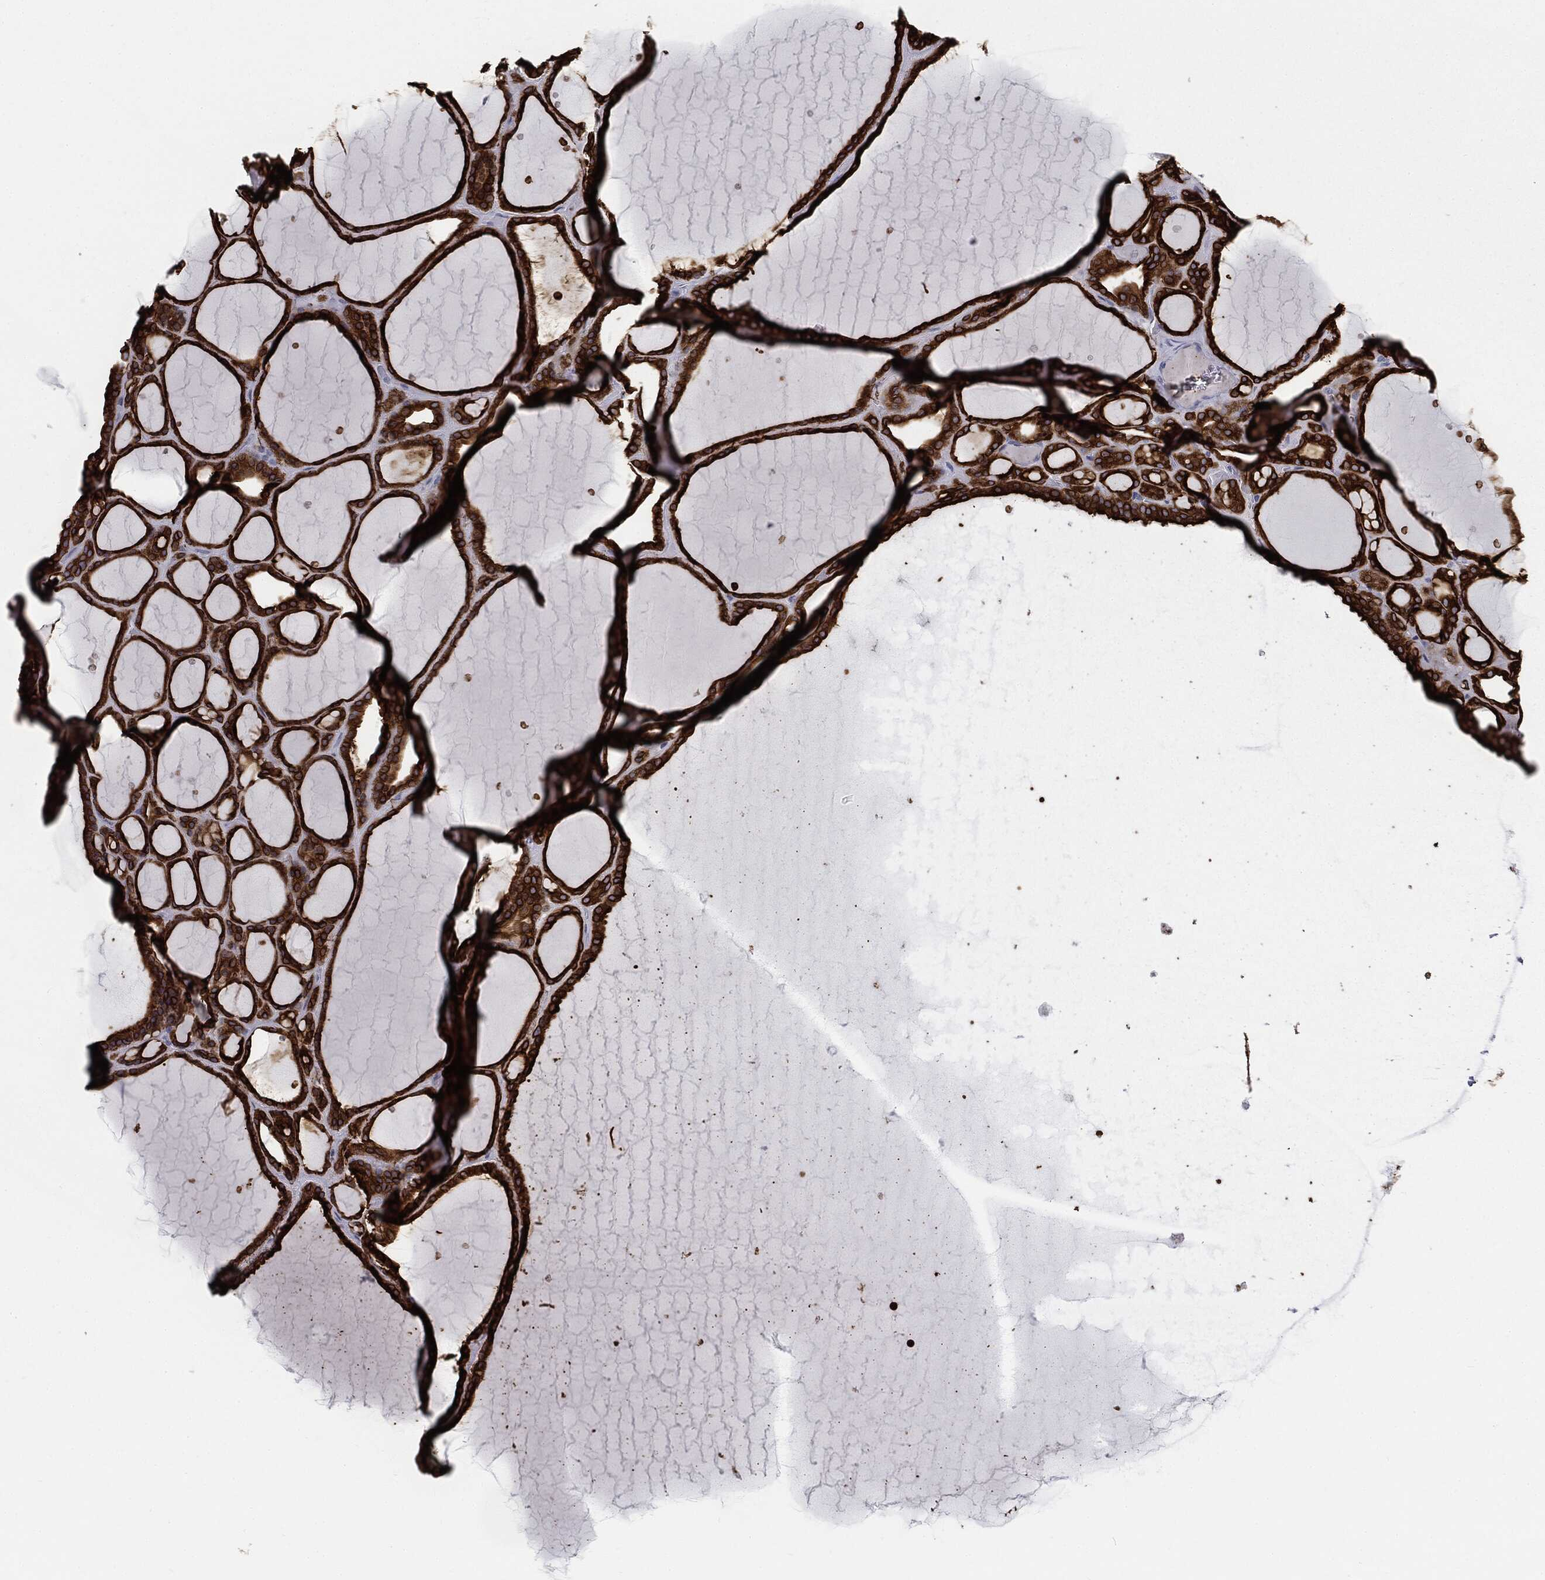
{"staining": {"intensity": "strong", "quantity": ">75%", "location": "cytoplasmic/membranous"}, "tissue": "thyroid gland", "cell_type": "Glandular cells", "image_type": "normal", "snomed": [{"axis": "morphology", "description": "Normal tissue, NOS"}, {"axis": "topography", "description": "Thyroid gland"}], "caption": "High-power microscopy captured an immunohistochemistry micrograph of normal thyroid gland, revealing strong cytoplasmic/membranous staining in about >75% of glandular cells. The protein of interest is stained brown, and the nuclei are stained in blue (DAB (3,3'-diaminobenzidine) IHC with brightfield microscopy, high magnification).", "gene": "TPO", "patient": {"sex": "male", "age": 63}}